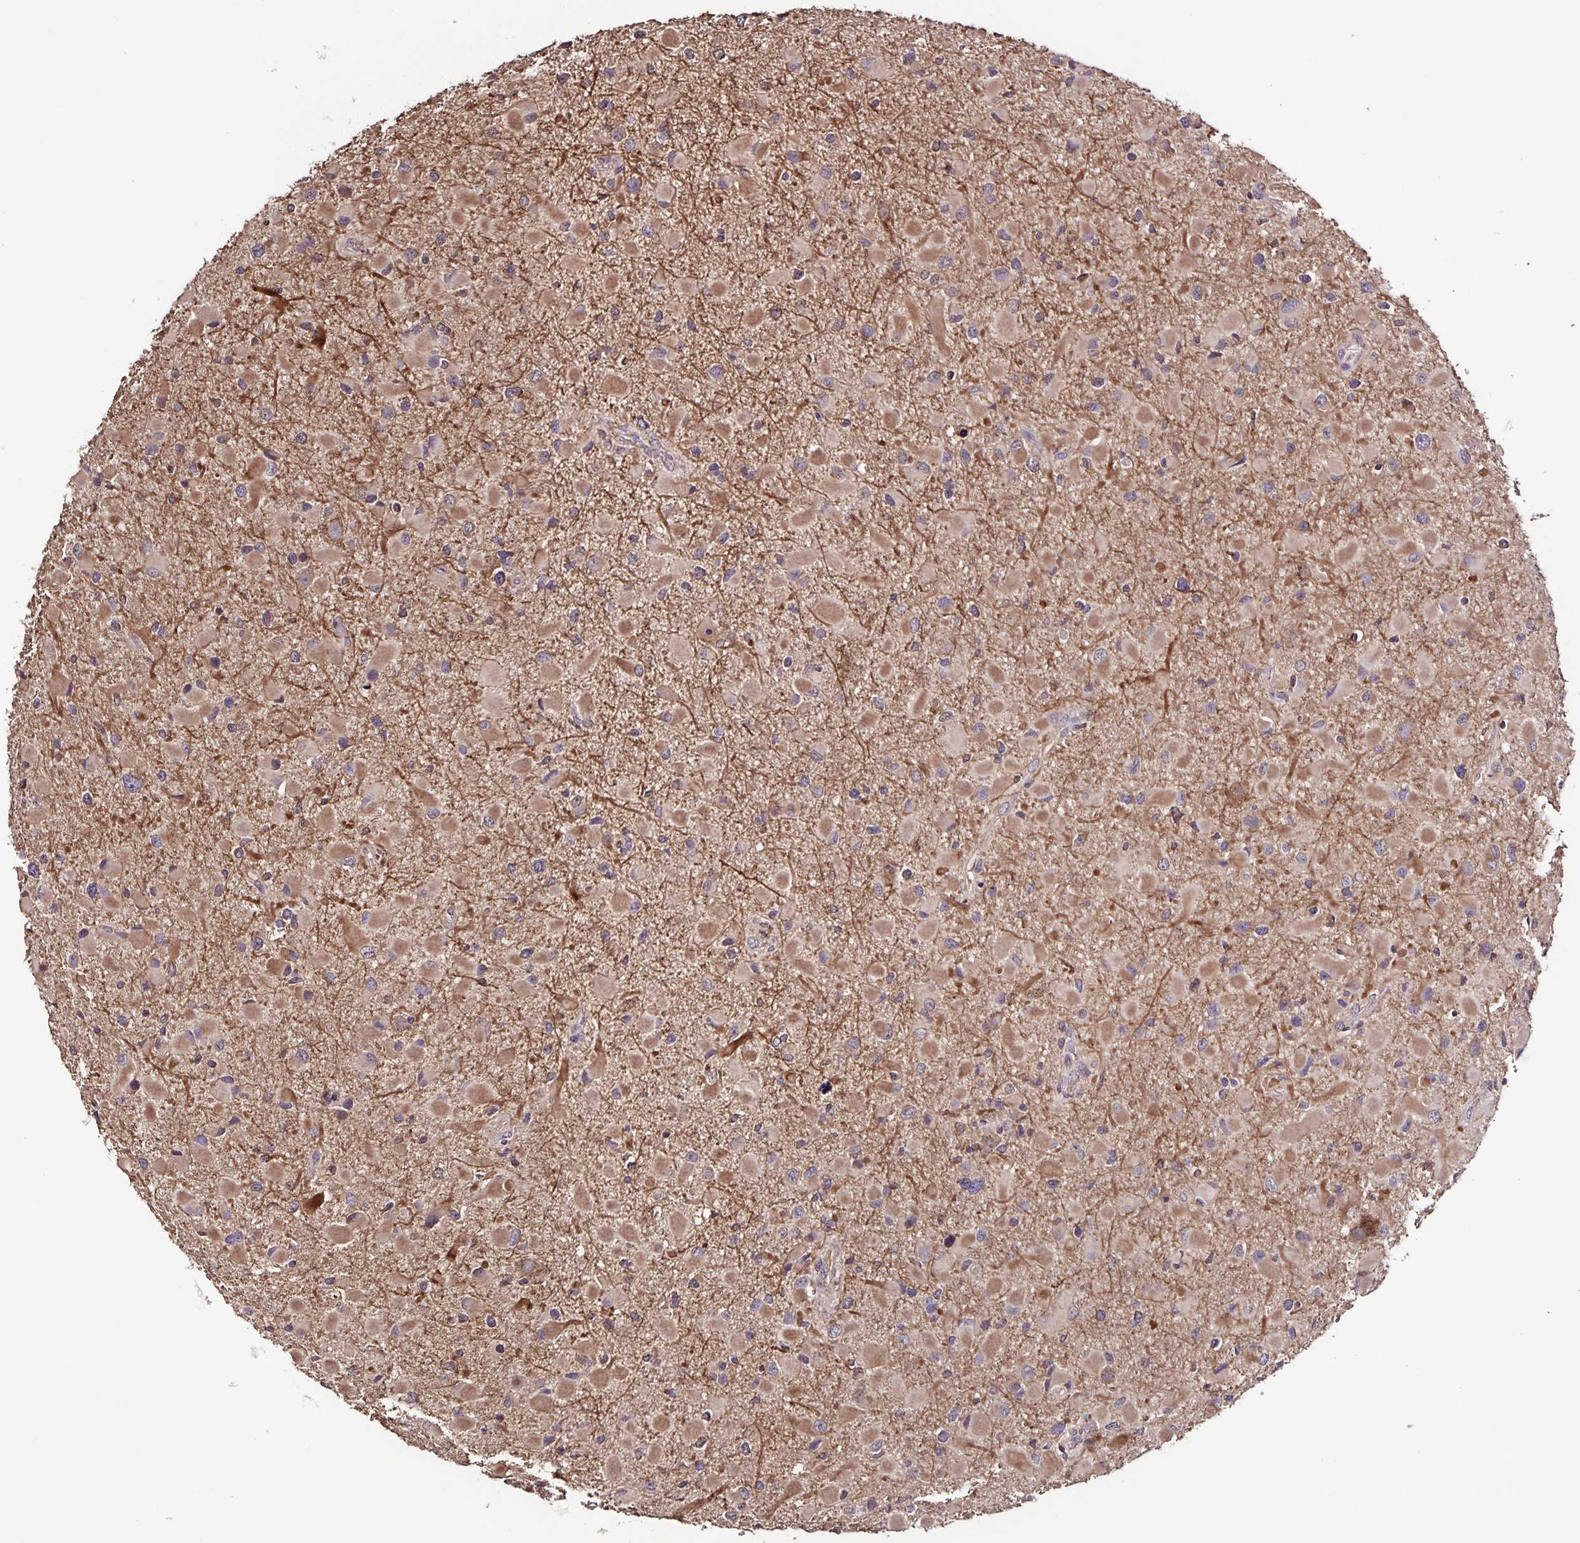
{"staining": {"intensity": "moderate", "quantity": ">75%", "location": "cytoplasmic/membranous"}, "tissue": "glioma", "cell_type": "Tumor cells", "image_type": "cancer", "snomed": [{"axis": "morphology", "description": "Glioma, malignant, Low grade"}, {"axis": "topography", "description": "Brain"}], "caption": "A medium amount of moderate cytoplasmic/membranous expression is seen in about >75% of tumor cells in glioma tissue.", "gene": "MAN1A1", "patient": {"sex": "female", "age": 32}}